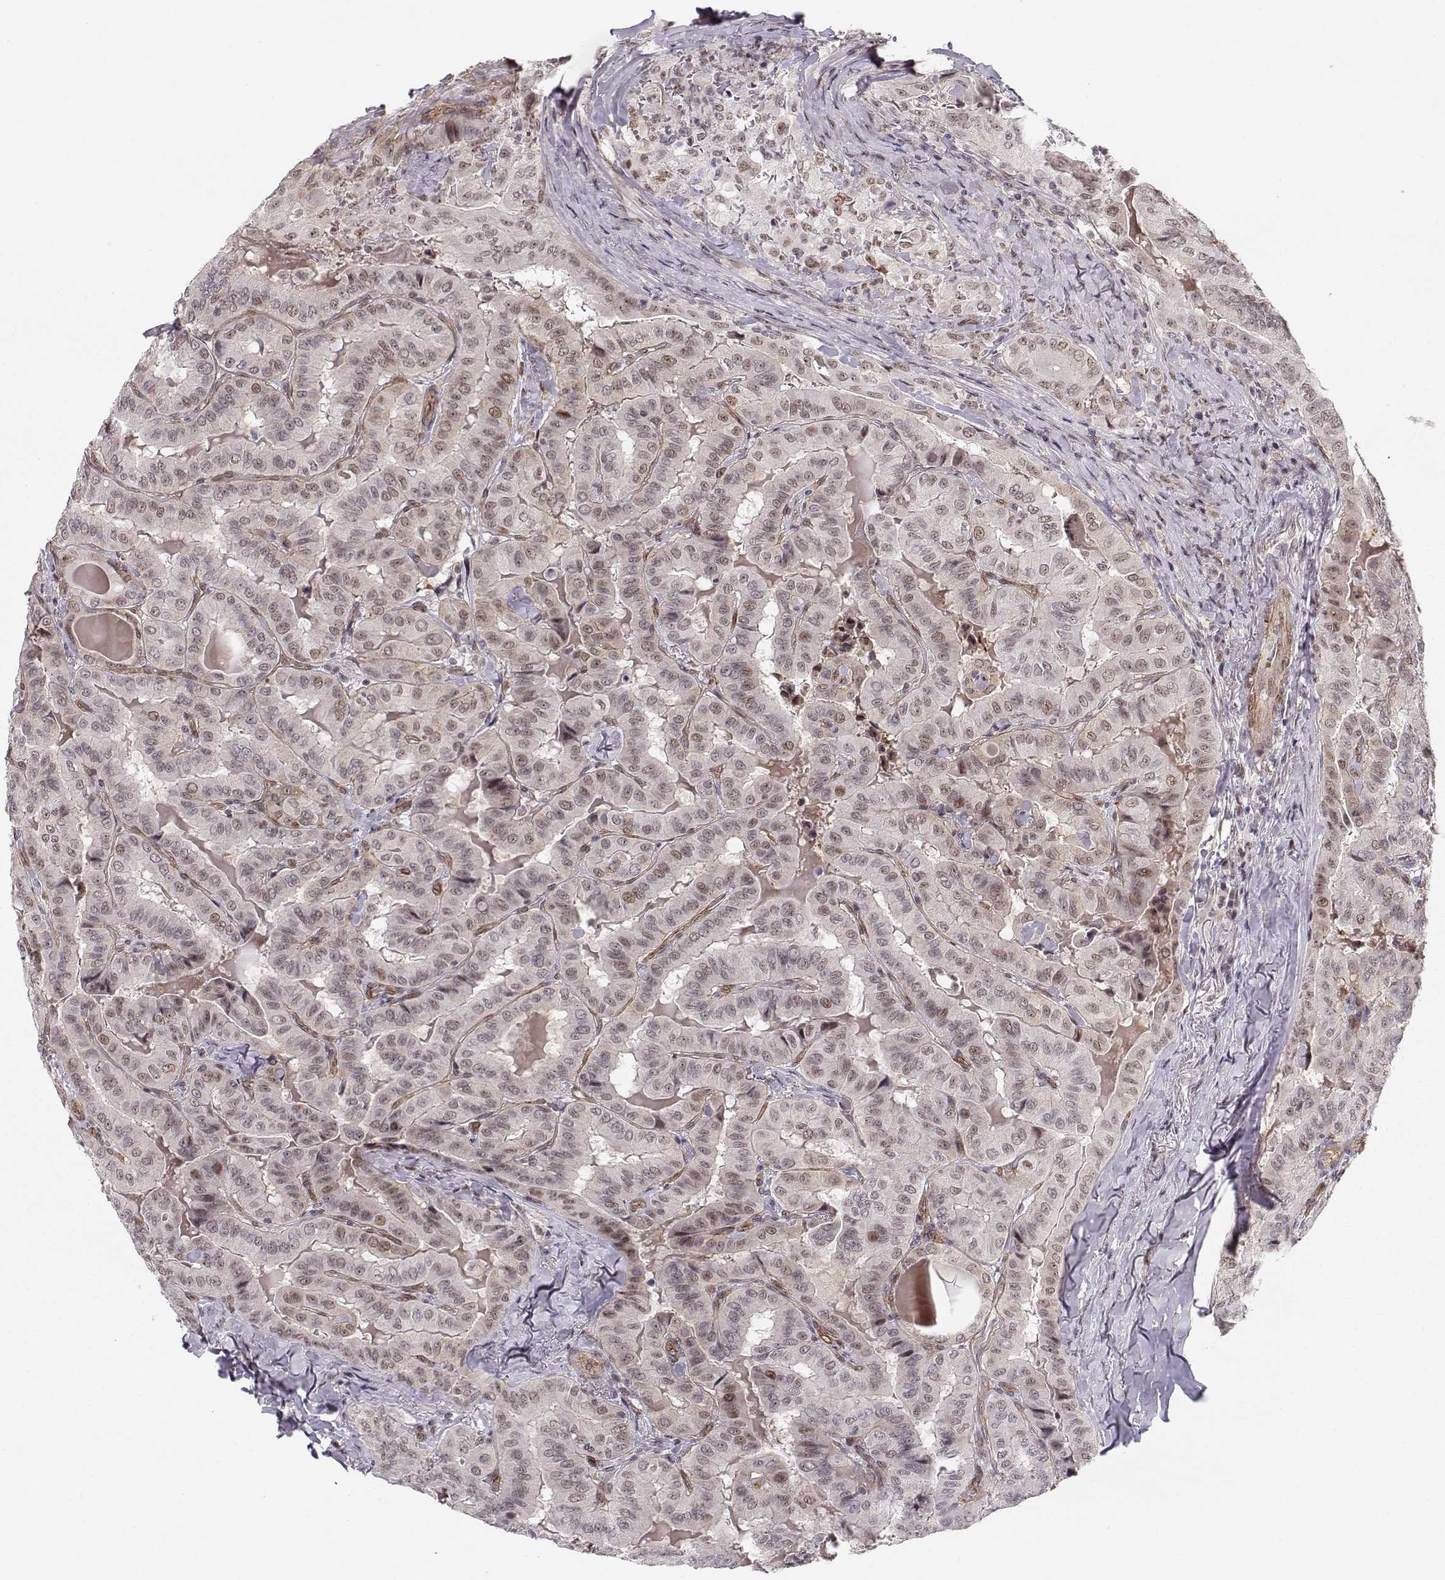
{"staining": {"intensity": "weak", "quantity": "25%-75%", "location": "nuclear"}, "tissue": "thyroid cancer", "cell_type": "Tumor cells", "image_type": "cancer", "snomed": [{"axis": "morphology", "description": "Papillary adenocarcinoma, NOS"}, {"axis": "topography", "description": "Thyroid gland"}], "caption": "A high-resolution image shows immunohistochemistry staining of thyroid cancer, which shows weak nuclear positivity in approximately 25%-75% of tumor cells. (IHC, brightfield microscopy, high magnification).", "gene": "CIR1", "patient": {"sex": "female", "age": 68}}